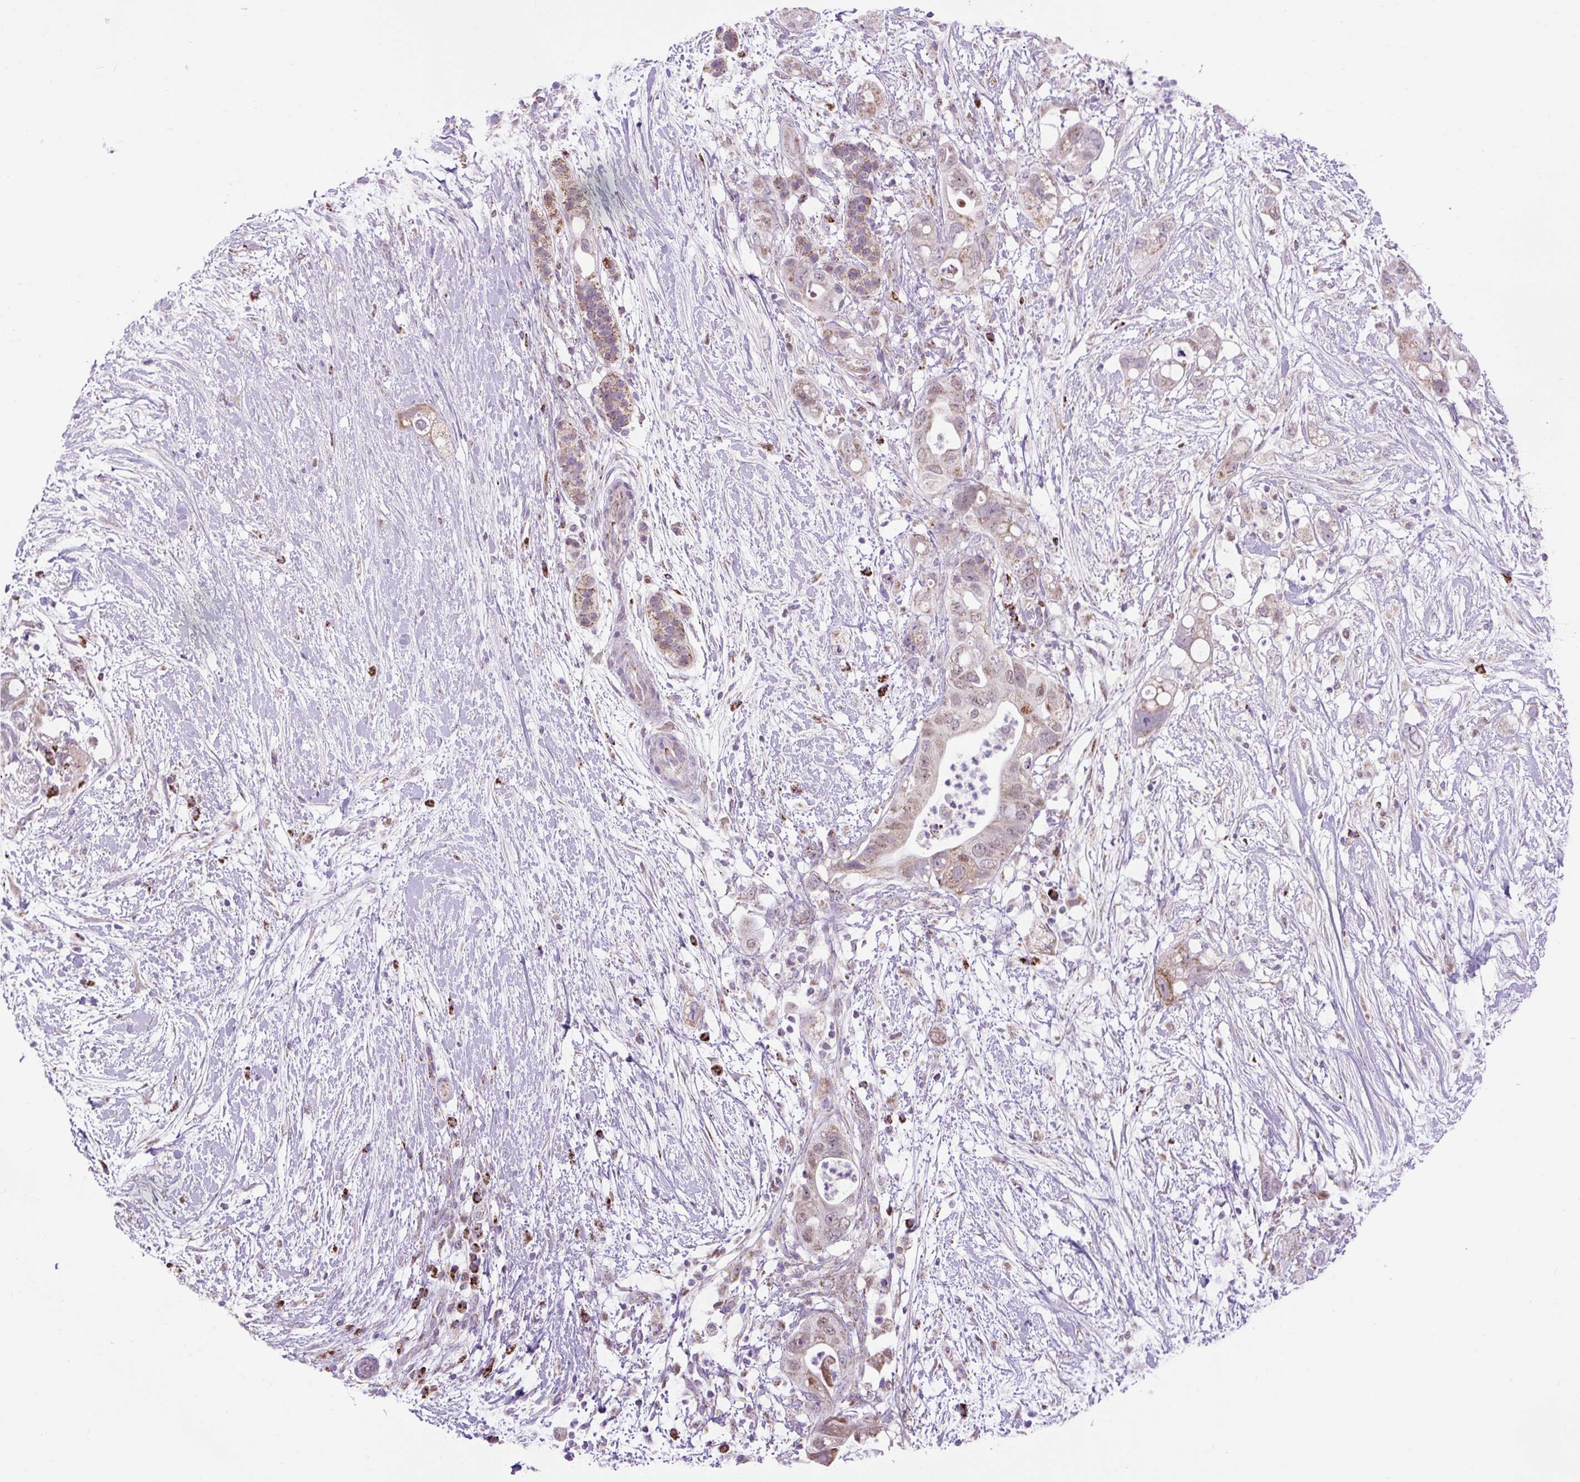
{"staining": {"intensity": "moderate", "quantity": "25%-75%", "location": "cytoplasmic/membranous,nuclear"}, "tissue": "pancreatic cancer", "cell_type": "Tumor cells", "image_type": "cancer", "snomed": [{"axis": "morphology", "description": "Adenocarcinoma, NOS"}, {"axis": "topography", "description": "Pancreas"}], "caption": "Tumor cells reveal medium levels of moderate cytoplasmic/membranous and nuclear positivity in about 25%-75% of cells in pancreatic cancer (adenocarcinoma).", "gene": "SCO2", "patient": {"sex": "female", "age": 72}}